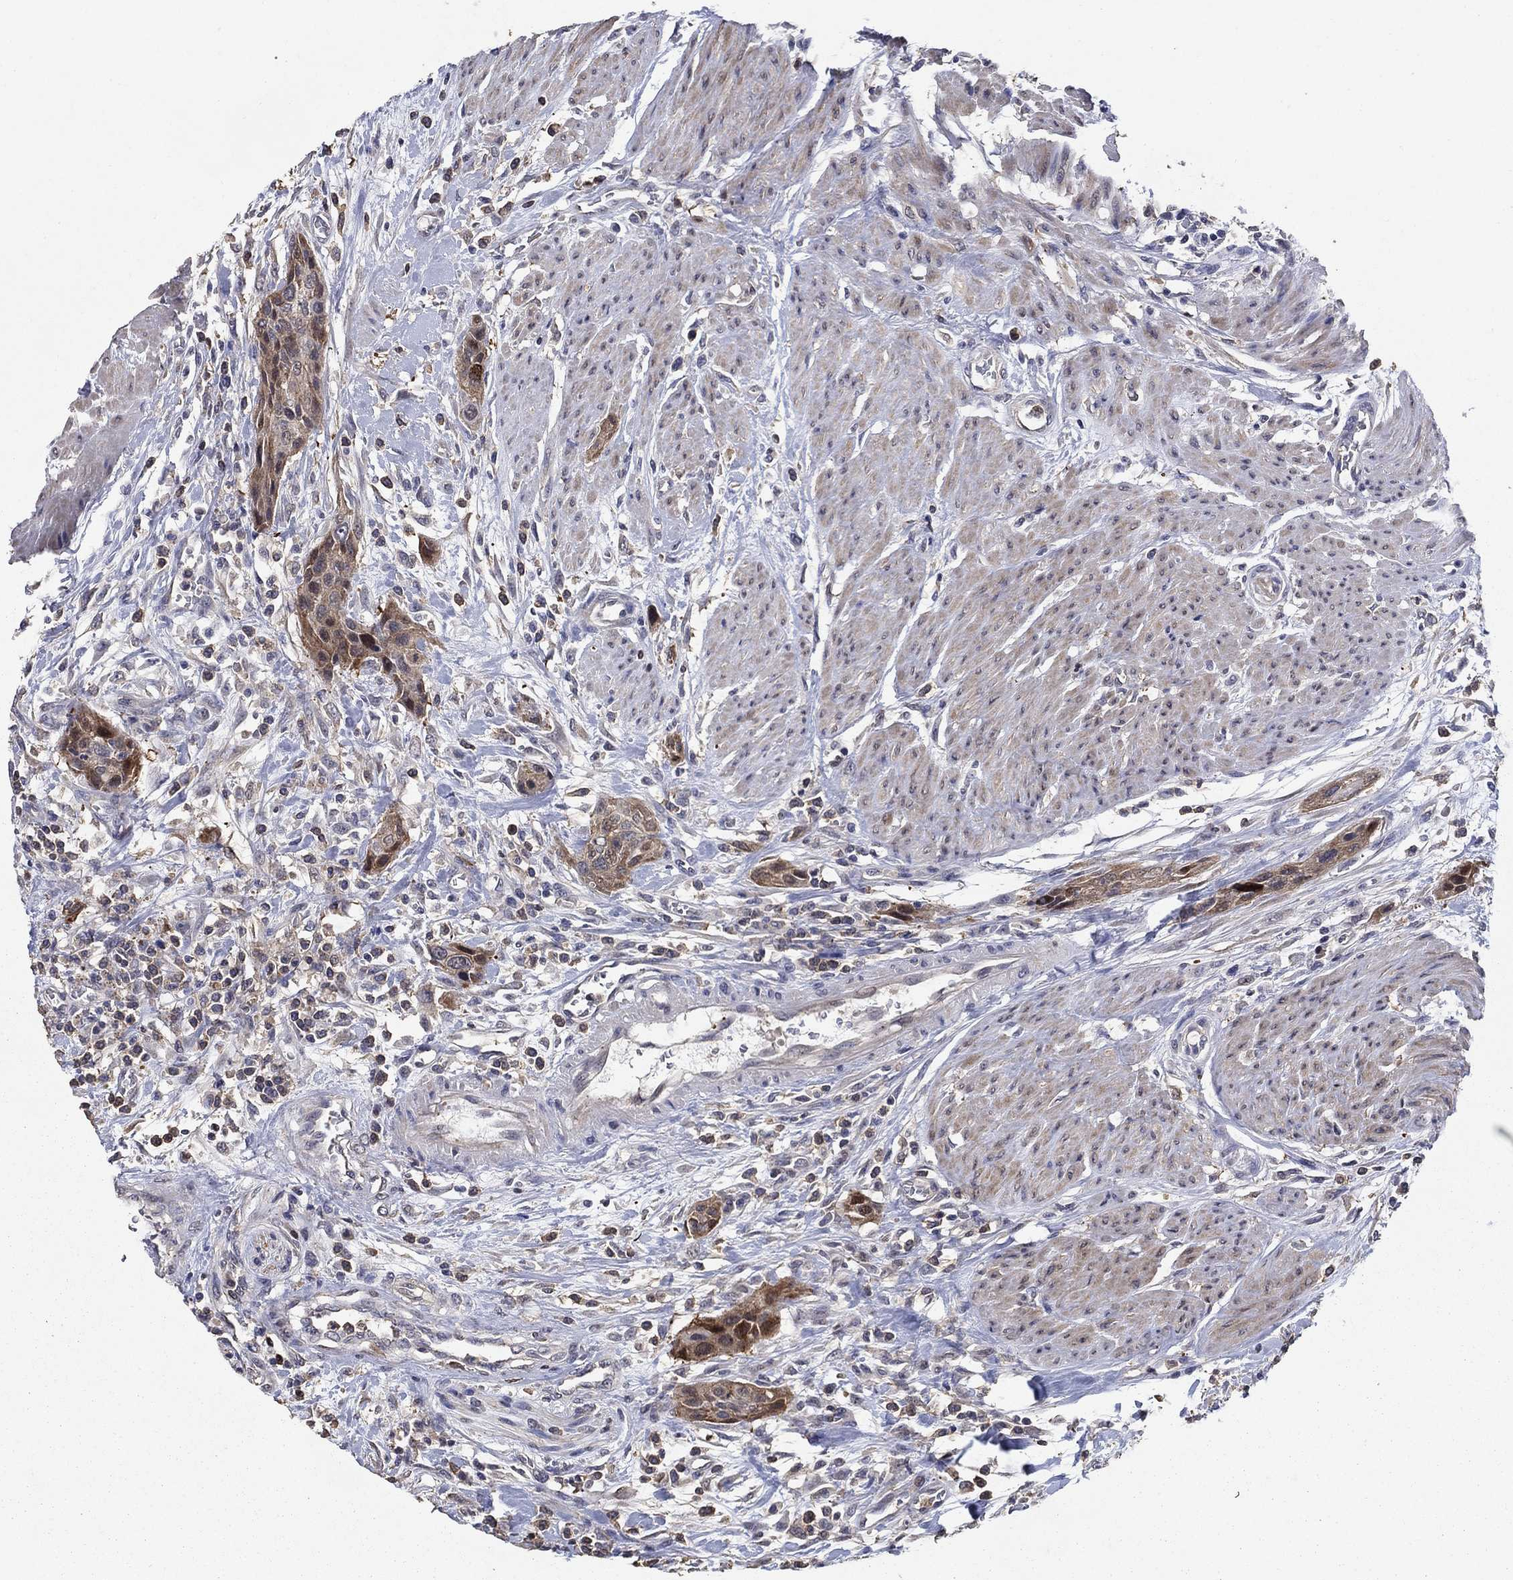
{"staining": {"intensity": "moderate", "quantity": "<25%", "location": "cytoplasmic/membranous"}, "tissue": "urothelial cancer", "cell_type": "Tumor cells", "image_type": "cancer", "snomed": [{"axis": "morphology", "description": "Urothelial carcinoma, High grade"}, {"axis": "topography", "description": "Urinary bladder"}], "caption": "Immunohistochemical staining of urothelial cancer demonstrates low levels of moderate cytoplasmic/membranous expression in approximately <25% of tumor cells.", "gene": "DVL1", "patient": {"sex": "male", "age": 35}}